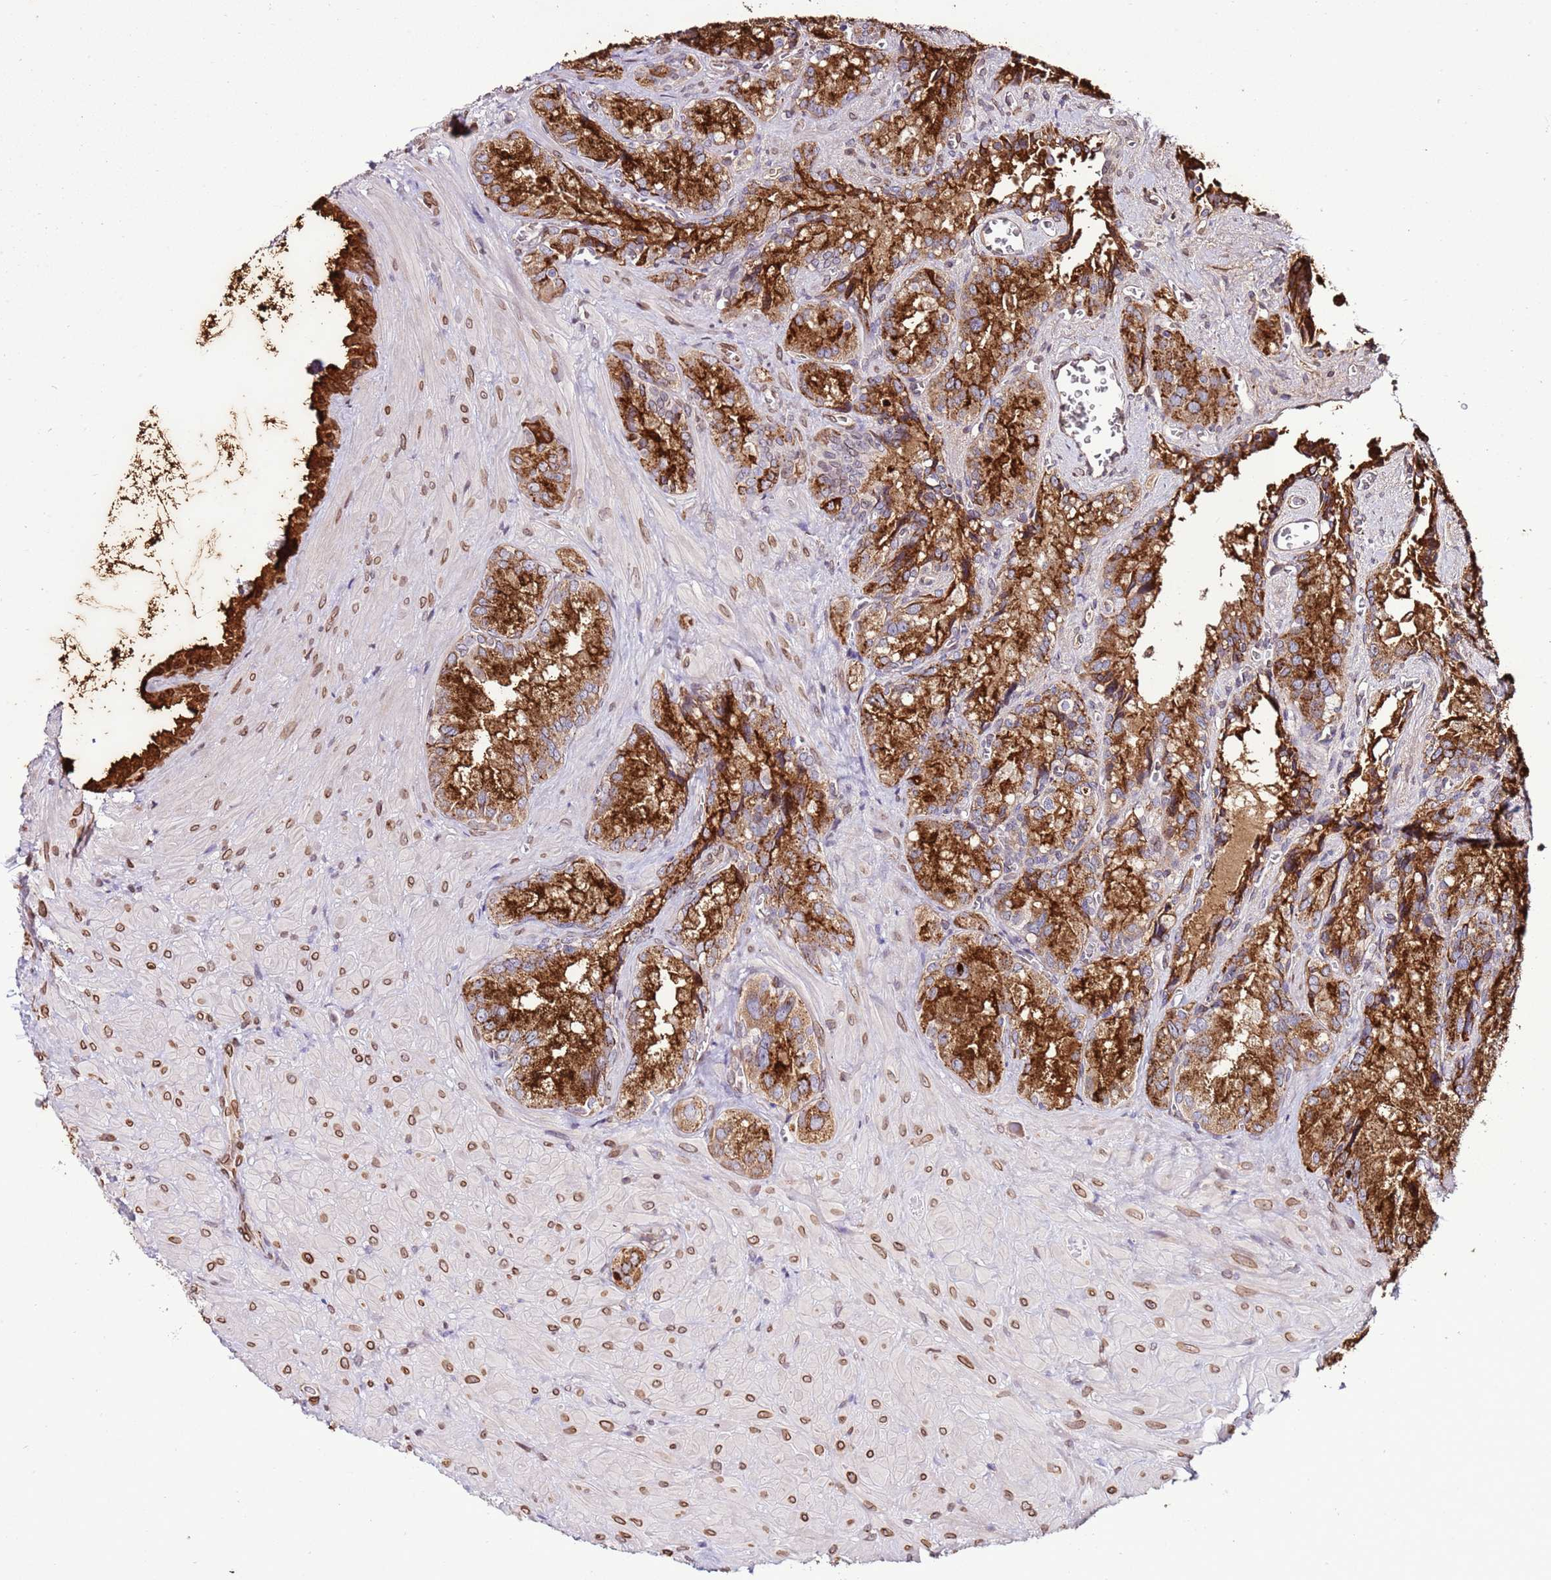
{"staining": {"intensity": "strong", "quantity": "25%-75%", "location": "cytoplasmic/membranous,nuclear"}, "tissue": "seminal vesicle", "cell_type": "Glandular cells", "image_type": "normal", "snomed": [{"axis": "morphology", "description": "Normal tissue, NOS"}, {"axis": "topography", "description": "Seminal veicle"}], "caption": "High-power microscopy captured an immunohistochemistry histopathology image of unremarkable seminal vesicle, revealing strong cytoplasmic/membranous,nuclear positivity in about 25%-75% of glandular cells. Immunohistochemistry (ihc) stains the protein in brown and the nuclei are stained blue.", "gene": "TMEM47", "patient": {"sex": "male", "age": 62}}